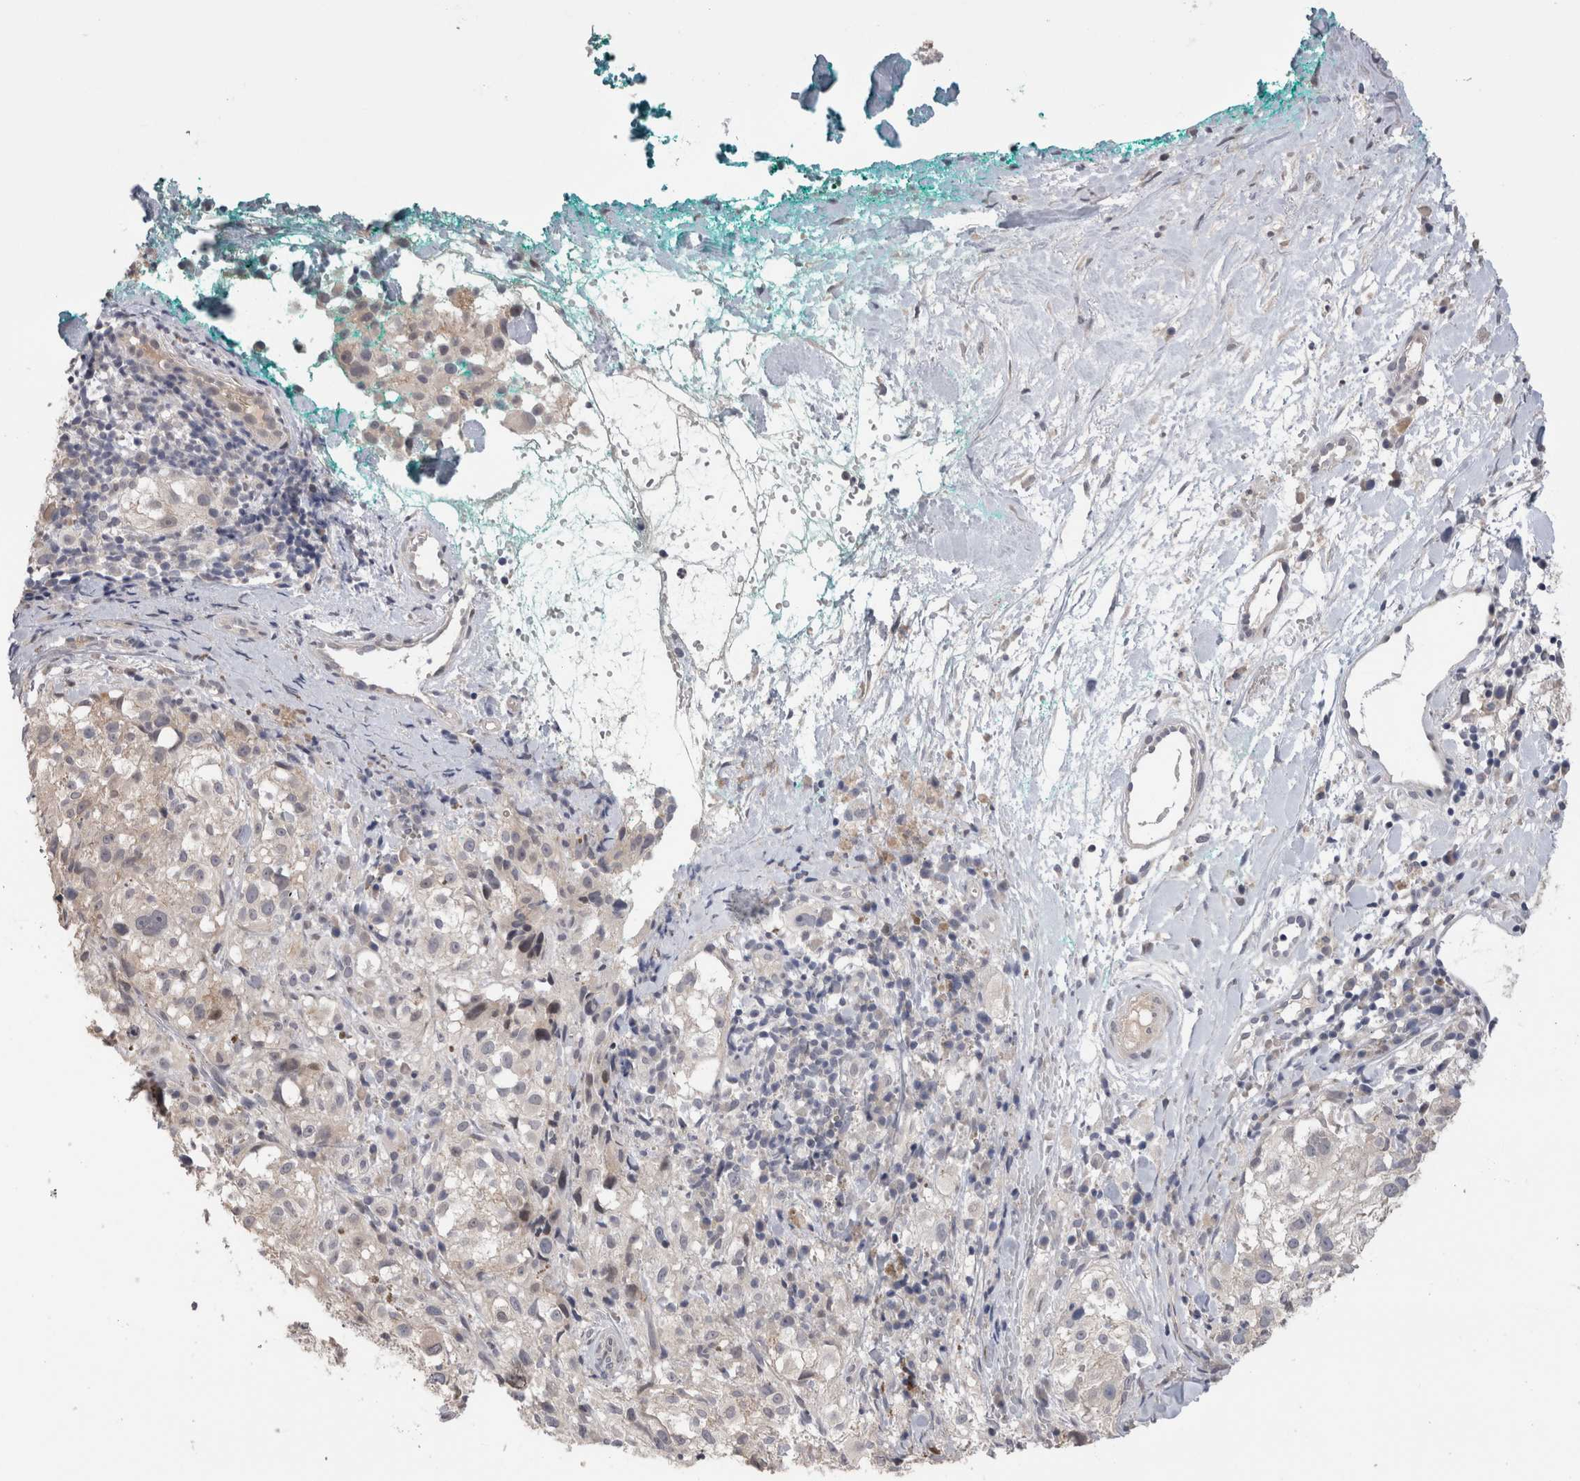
{"staining": {"intensity": "negative", "quantity": "none", "location": "none"}, "tissue": "melanoma", "cell_type": "Tumor cells", "image_type": "cancer", "snomed": [{"axis": "morphology", "description": "Necrosis, NOS"}, {"axis": "morphology", "description": "Malignant melanoma, NOS"}, {"axis": "topography", "description": "Skin"}], "caption": "An image of melanoma stained for a protein shows no brown staining in tumor cells.", "gene": "CRYBG1", "patient": {"sex": "female", "age": 87}}